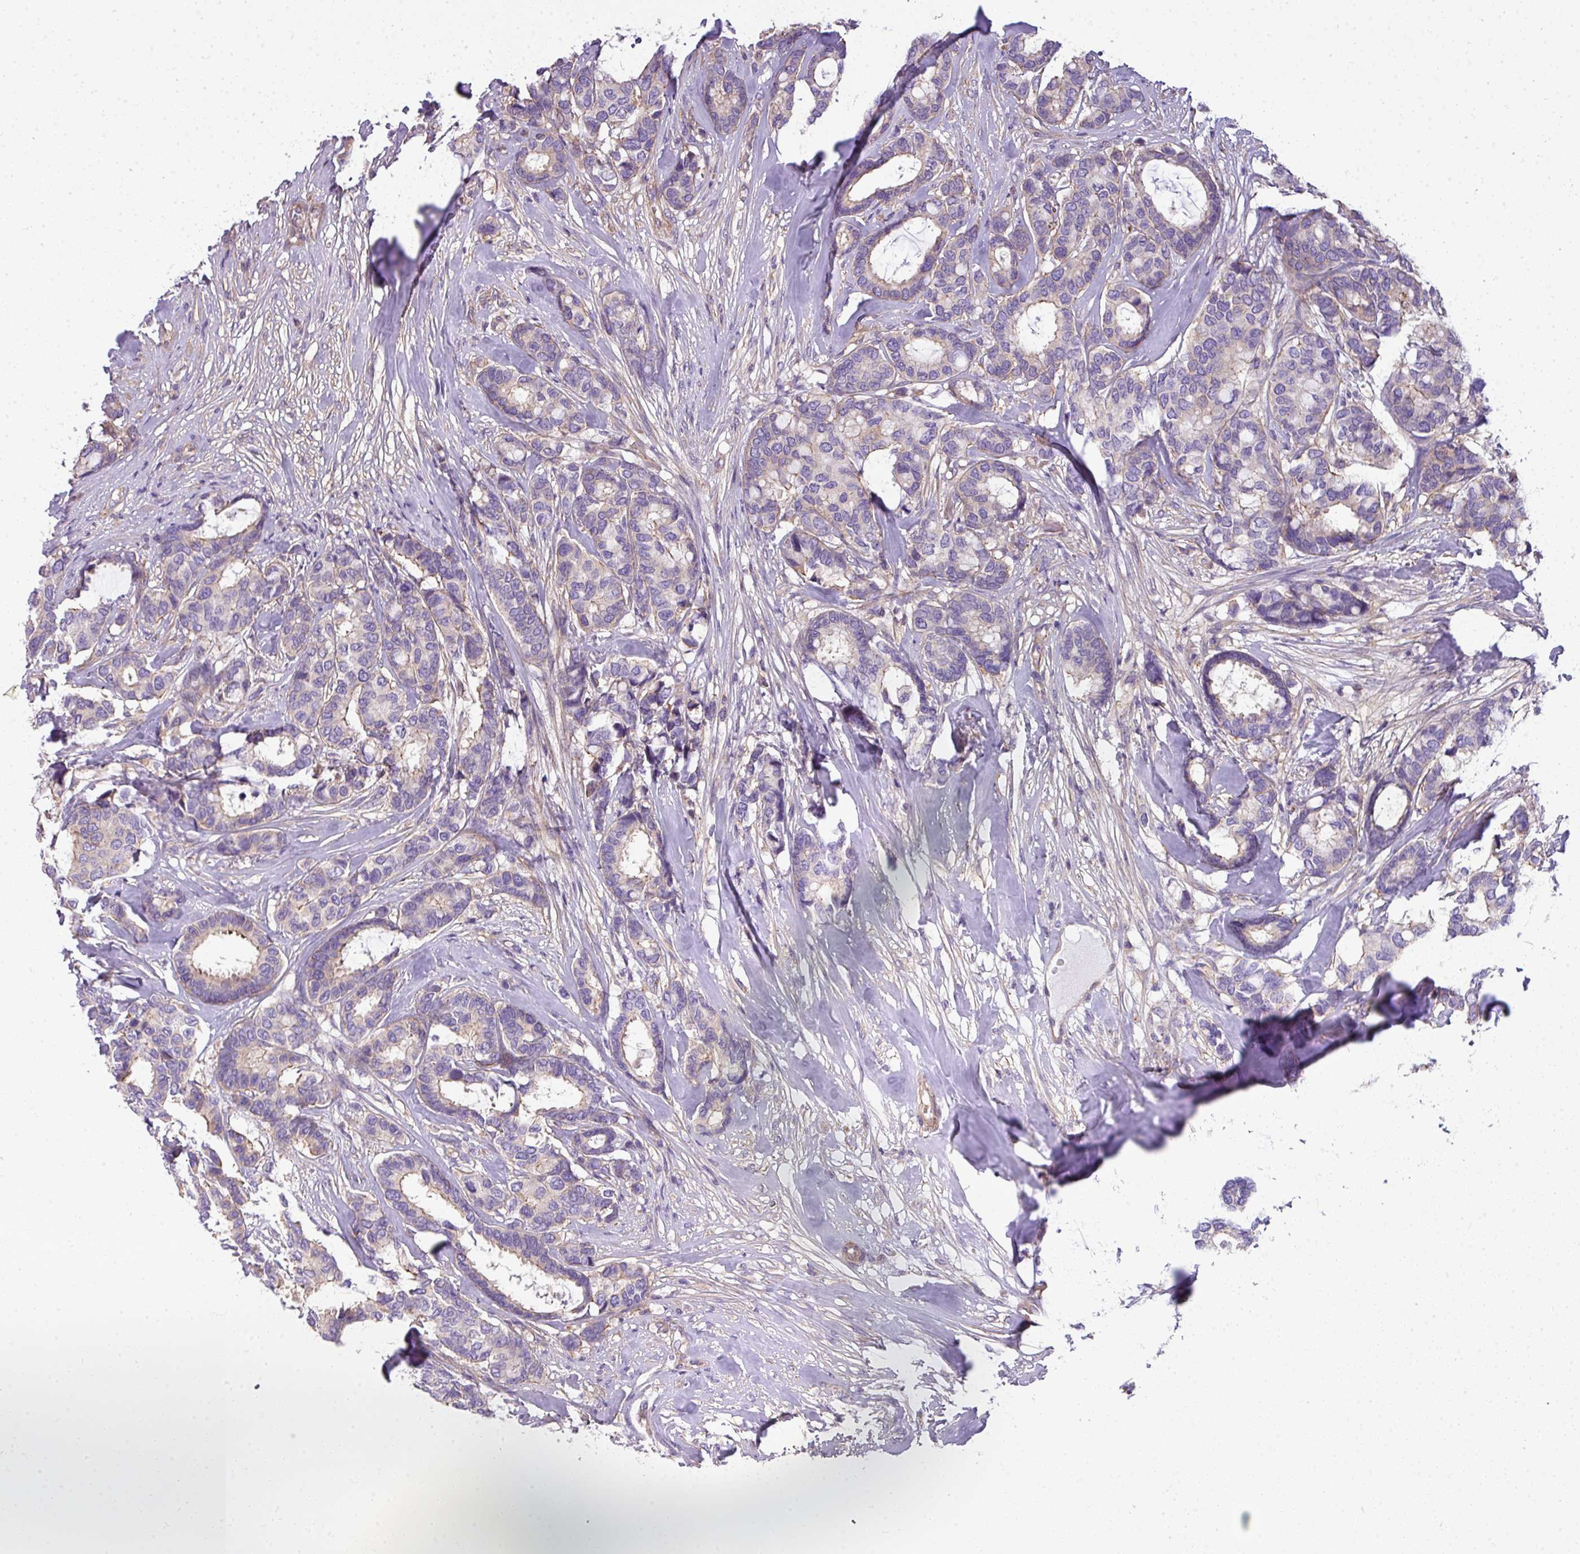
{"staining": {"intensity": "negative", "quantity": "none", "location": "none"}, "tissue": "breast cancer", "cell_type": "Tumor cells", "image_type": "cancer", "snomed": [{"axis": "morphology", "description": "Duct carcinoma"}, {"axis": "topography", "description": "Breast"}], "caption": "Human breast infiltrating ductal carcinoma stained for a protein using immunohistochemistry (IHC) reveals no expression in tumor cells.", "gene": "PALS2", "patient": {"sex": "female", "age": 87}}